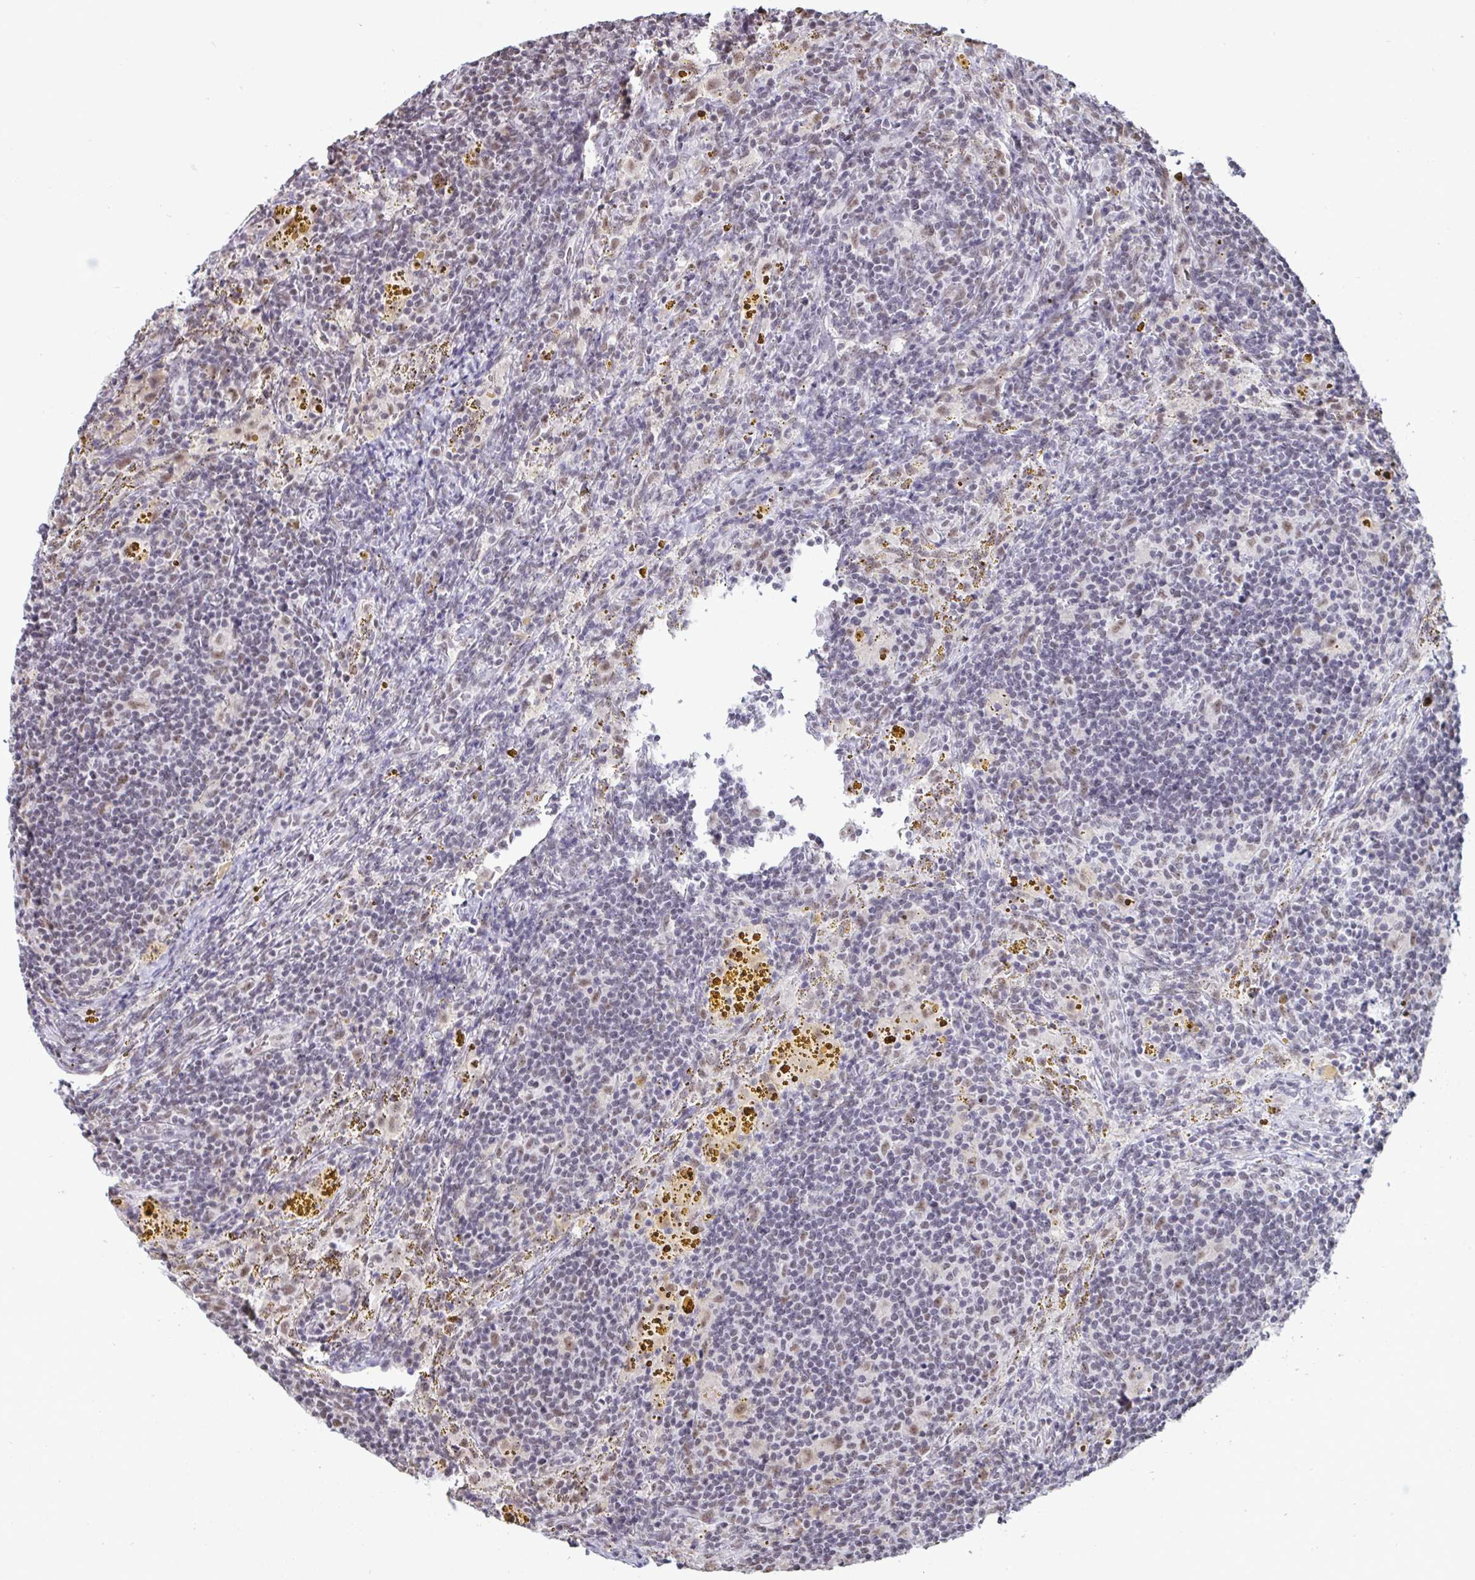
{"staining": {"intensity": "negative", "quantity": "none", "location": "none"}, "tissue": "lymphoma", "cell_type": "Tumor cells", "image_type": "cancer", "snomed": [{"axis": "morphology", "description": "Malignant lymphoma, non-Hodgkin's type, Low grade"}, {"axis": "topography", "description": "Spleen"}], "caption": "A high-resolution histopathology image shows immunohistochemistry (IHC) staining of low-grade malignant lymphoma, non-Hodgkin's type, which exhibits no significant expression in tumor cells. (DAB immunohistochemistry with hematoxylin counter stain).", "gene": "PUF60", "patient": {"sex": "female", "age": 70}}